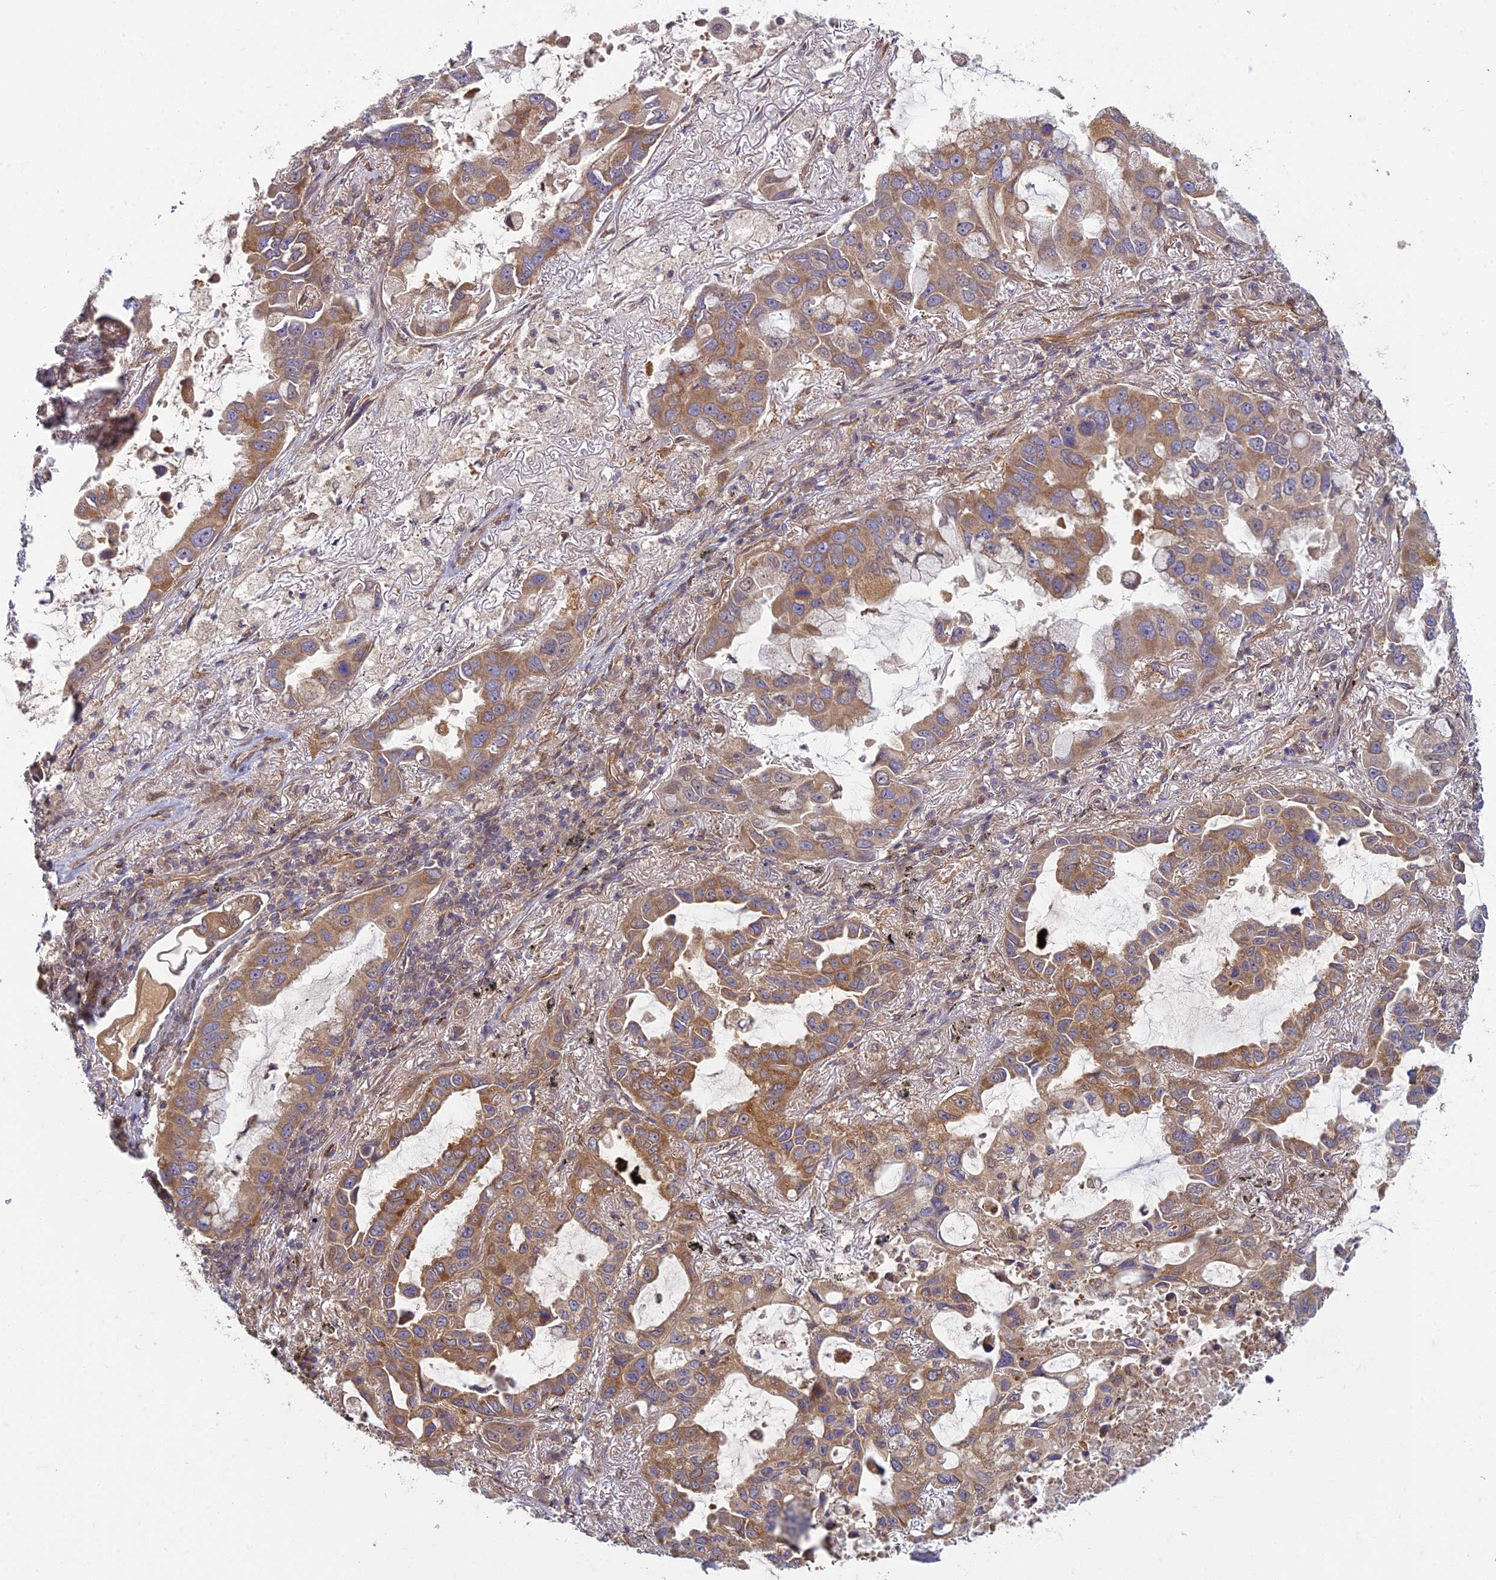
{"staining": {"intensity": "moderate", "quantity": ">75%", "location": "cytoplasmic/membranous"}, "tissue": "lung cancer", "cell_type": "Tumor cells", "image_type": "cancer", "snomed": [{"axis": "morphology", "description": "Adenocarcinoma, NOS"}, {"axis": "topography", "description": "Lung"}], "caption": "Lung cancer stained with immunohistochemistry (IHC) reveals moderate cytoplasmic/membranous staining in about >75% of tumor cells.", "gene": "TCF25", "patient": {"sex": "male", "age": 64}}